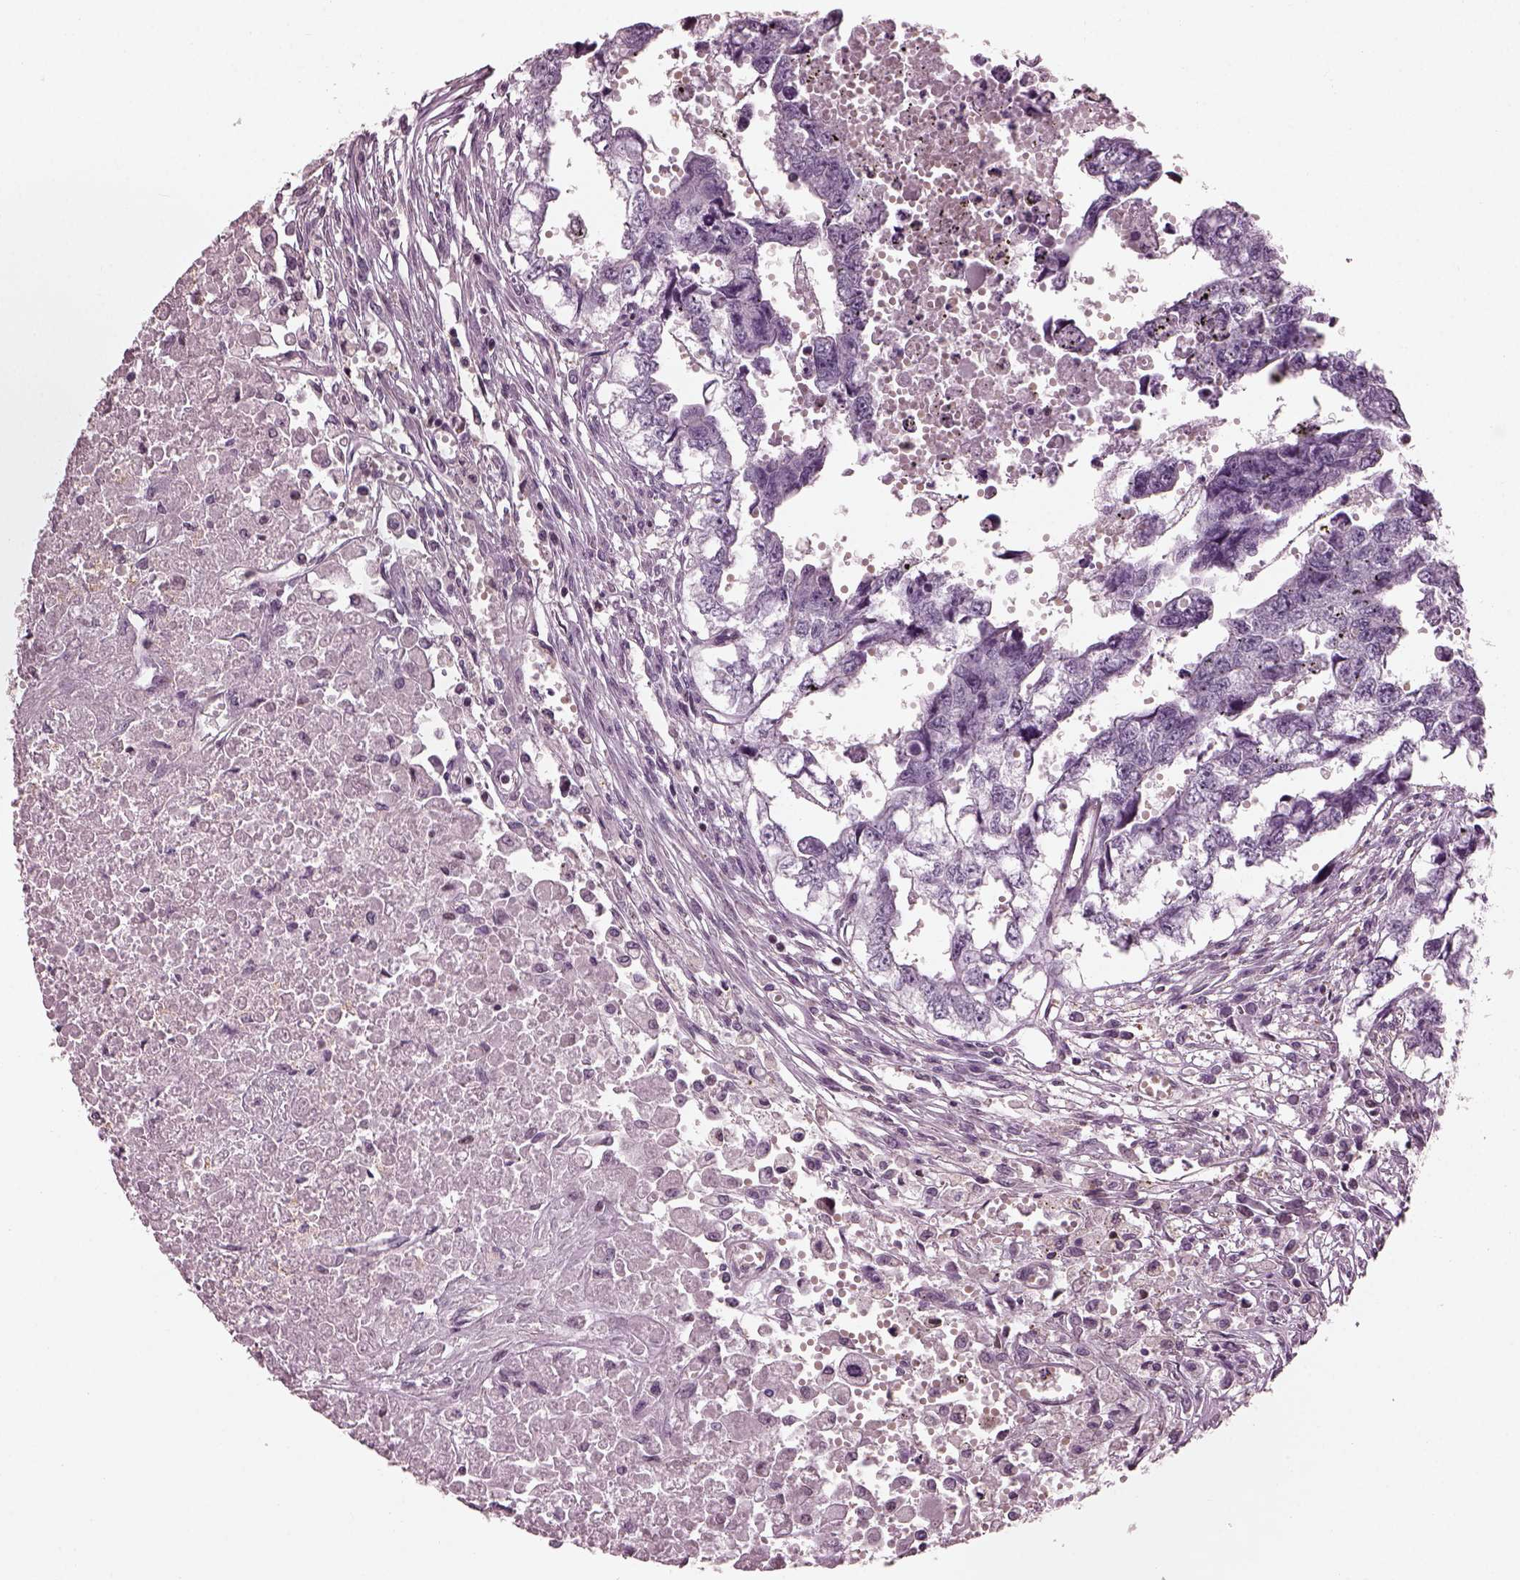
{"staining": {"intensity": "negative", "quantity": "none", "location": "none"}, "tissue": "testis cancer", "cell_type": "Tumor cells", "image_type": "cancer", "snomed": [{"axis": "morphology", "description": "Carcinoma, Embryonal, NOS"}, {"axis": "morphology", "description": "Teratoma, malignant, NOS"}, {"axis": "topography", "description": "Testis"}], "caption": "Testis cancer (malignant teratoma) was stained to show a protein in brown. There is no significant staining in tumor cells. Brightfield microscopy of immunohistochemistry stained with DAB (3,3'-diaminobenzidine) (brown) and hematoxylin (blue), captured at high magnification.", "gene": "BFSP1", "patient": {"sex": "male", "age": 44}}